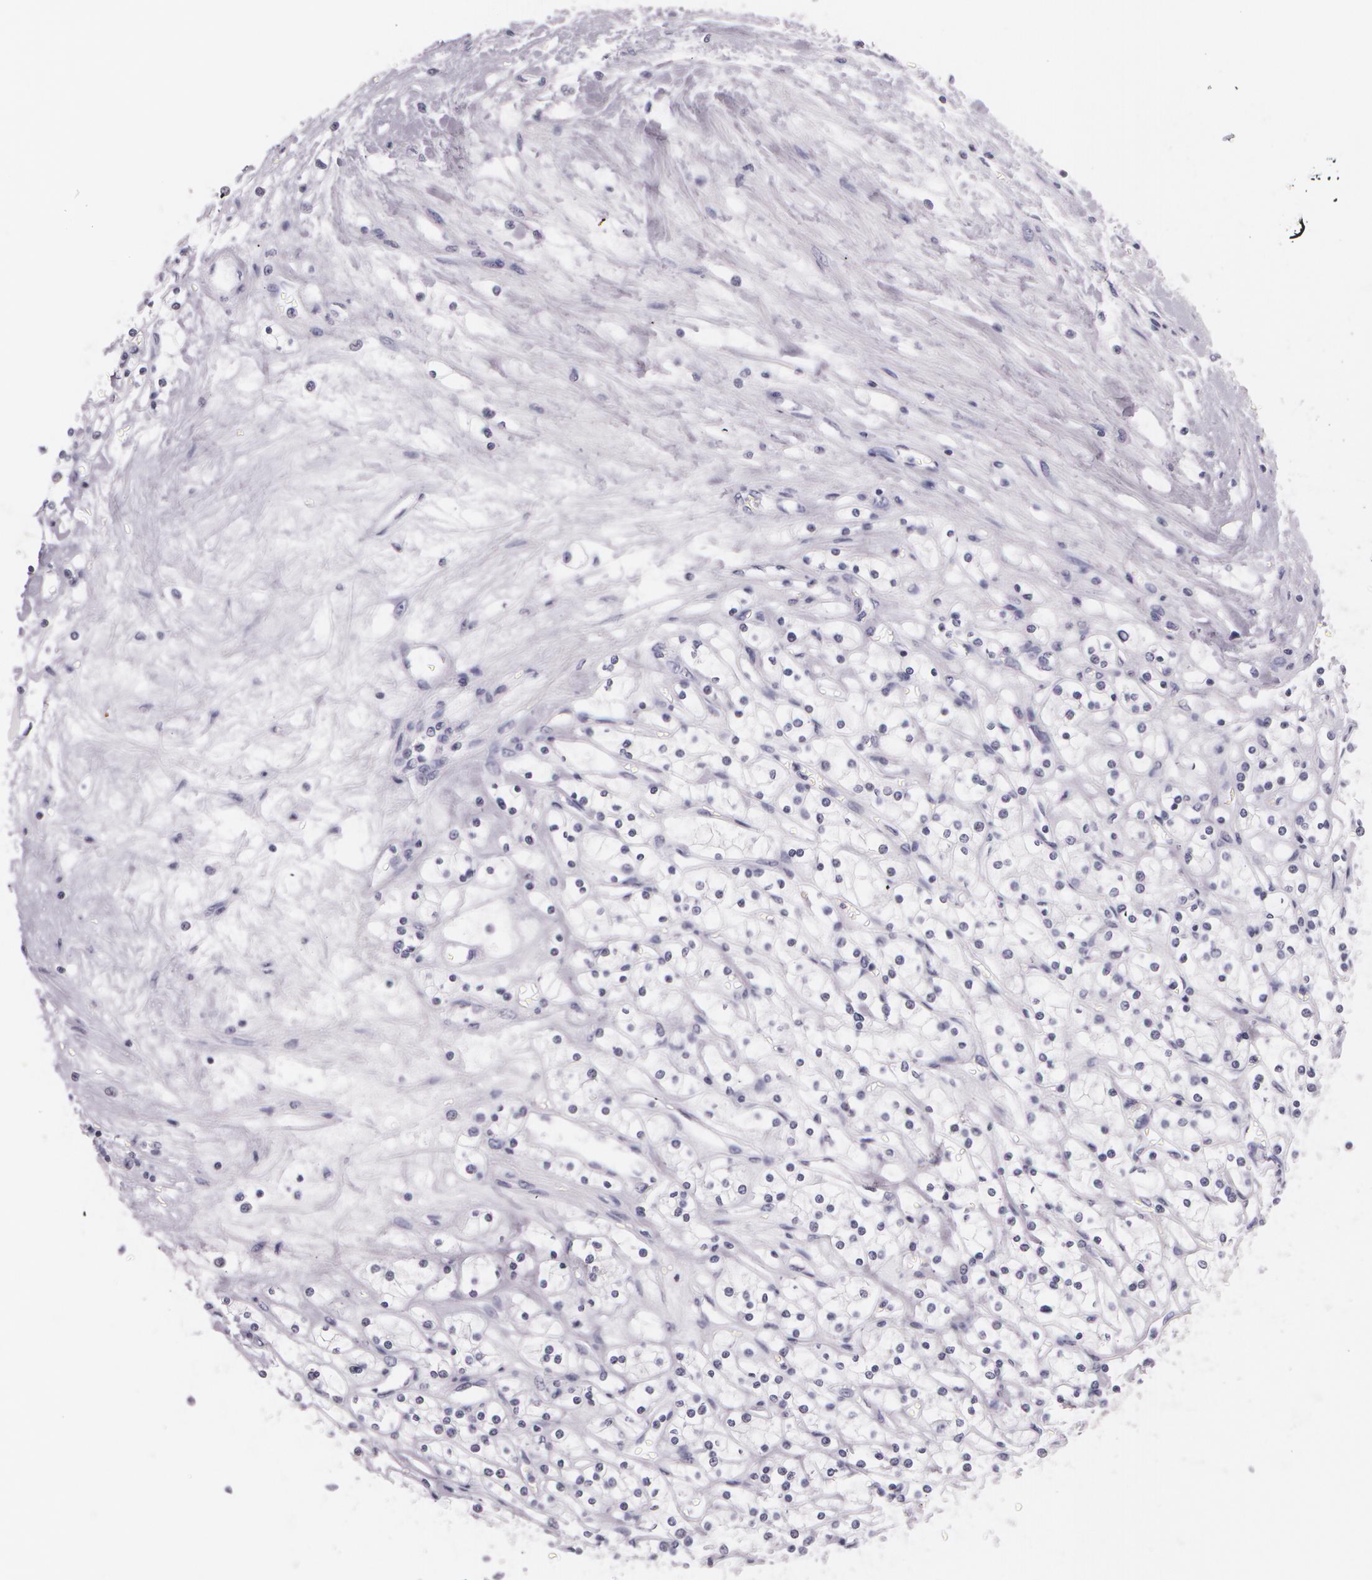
{"staining": {"intensity": "negative", "quantity": "none", "location": "none"}, "tissue": "renal cancer", "cell_type": "Tumor cells", "image_type": "cancer", "snomed": [{"axis": "morphology", "description": "Adenocarcinoma, NOS"}, {"axis": "topography", "description": "Kidney"}], "caption": "Photomicrograph shows no significant protein expression in tumor cells of renal cancer (adenocarcinoma).", "gene": "DLG4", "patient": {"sex": "male", "age": 61}}